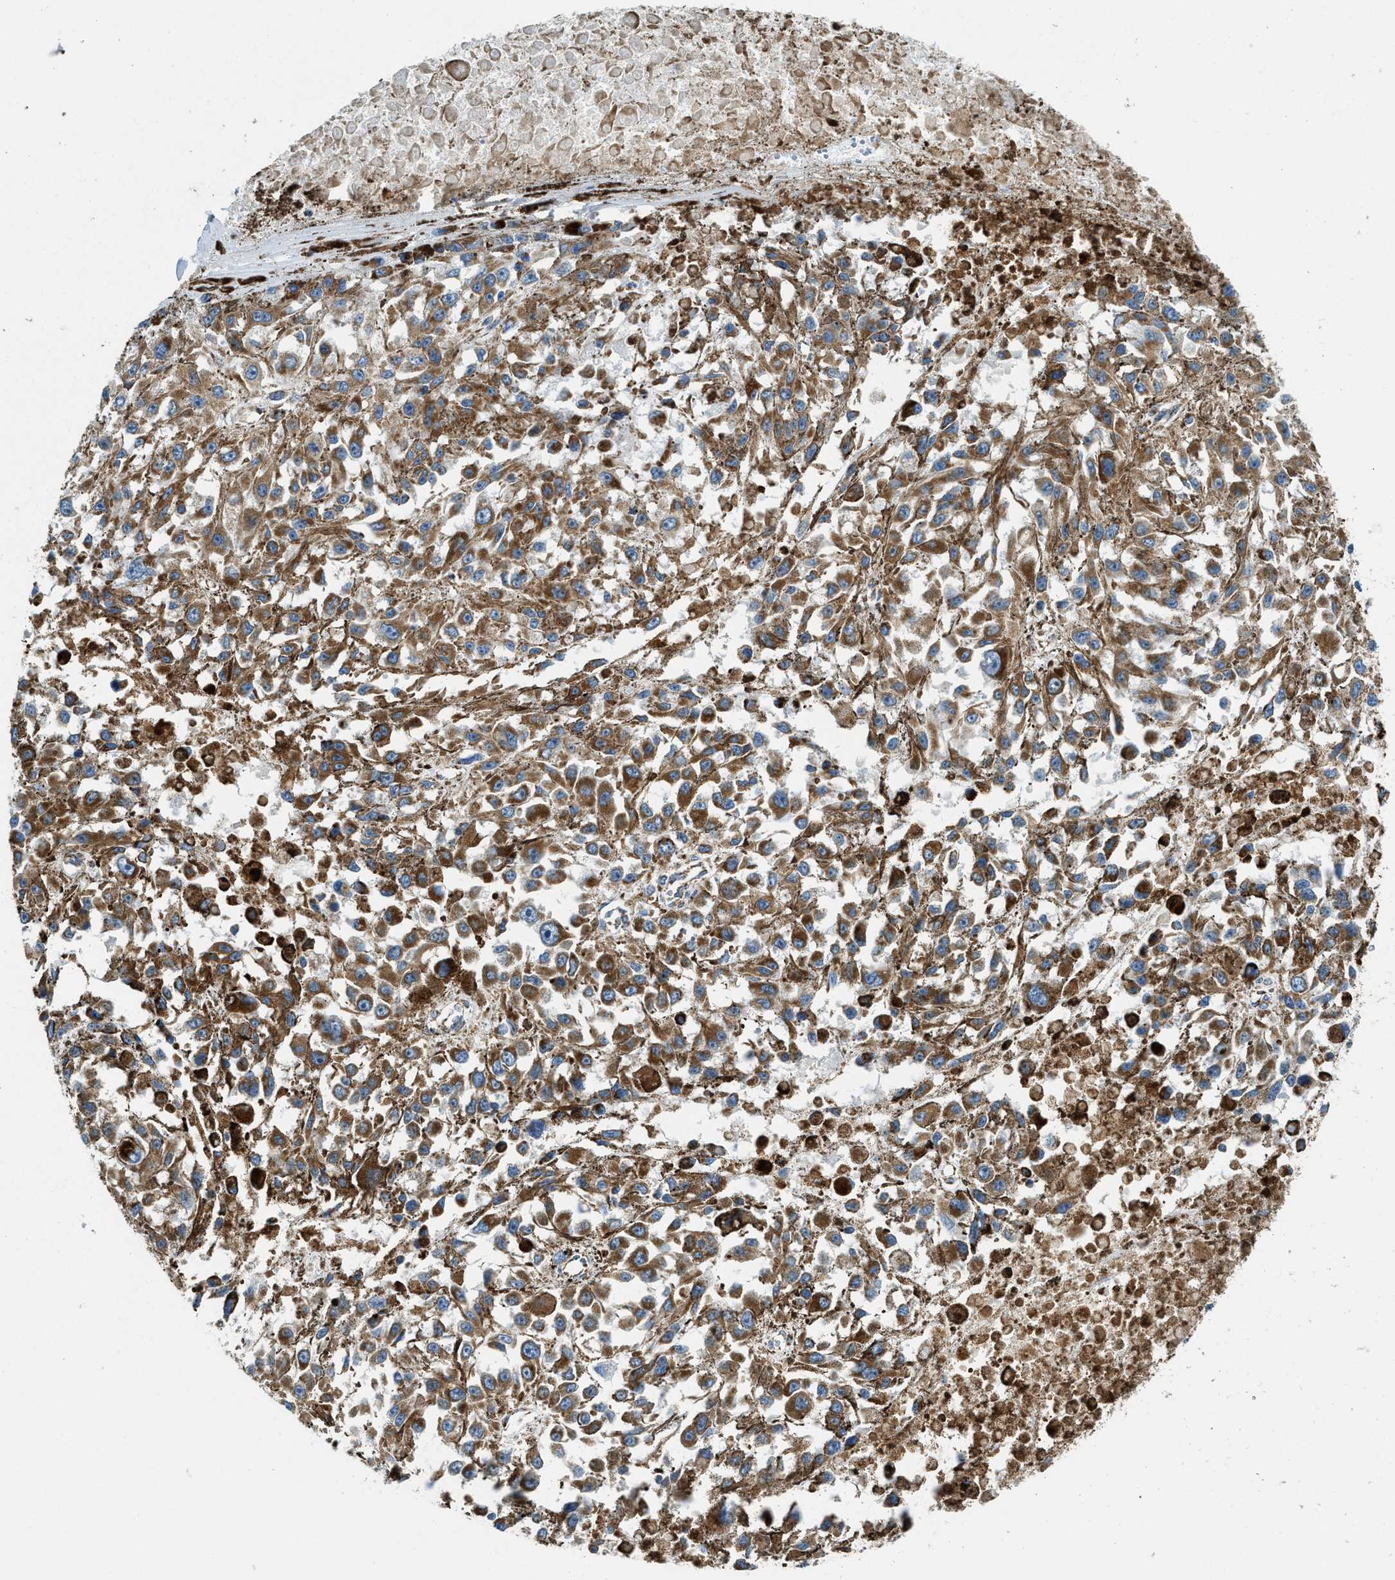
{"staining": {"intensity": "moderate", "quantity": ">75%", "location": "cytoplasmic/membranous"}, "tissue": "melanoma", "cell_type": "Tumor cells", "image_type": "cancer", "snomed": [{"axis": "morphology", "description": "Malignant melanoma, Metastatic site"}, {"axis": "topography", "description": "Lymph node"}], "caption": "This micrograph demonstrates melanoma stained with immunohistochemistry (IHC) to label a protein in brown. The cytoplasmic/membranous of tumor cells show moderate positivity for the protein. Nuclei are counter-stained blue.", "gene": "STK33", "patient": {"sex": "male", "age": 59}}